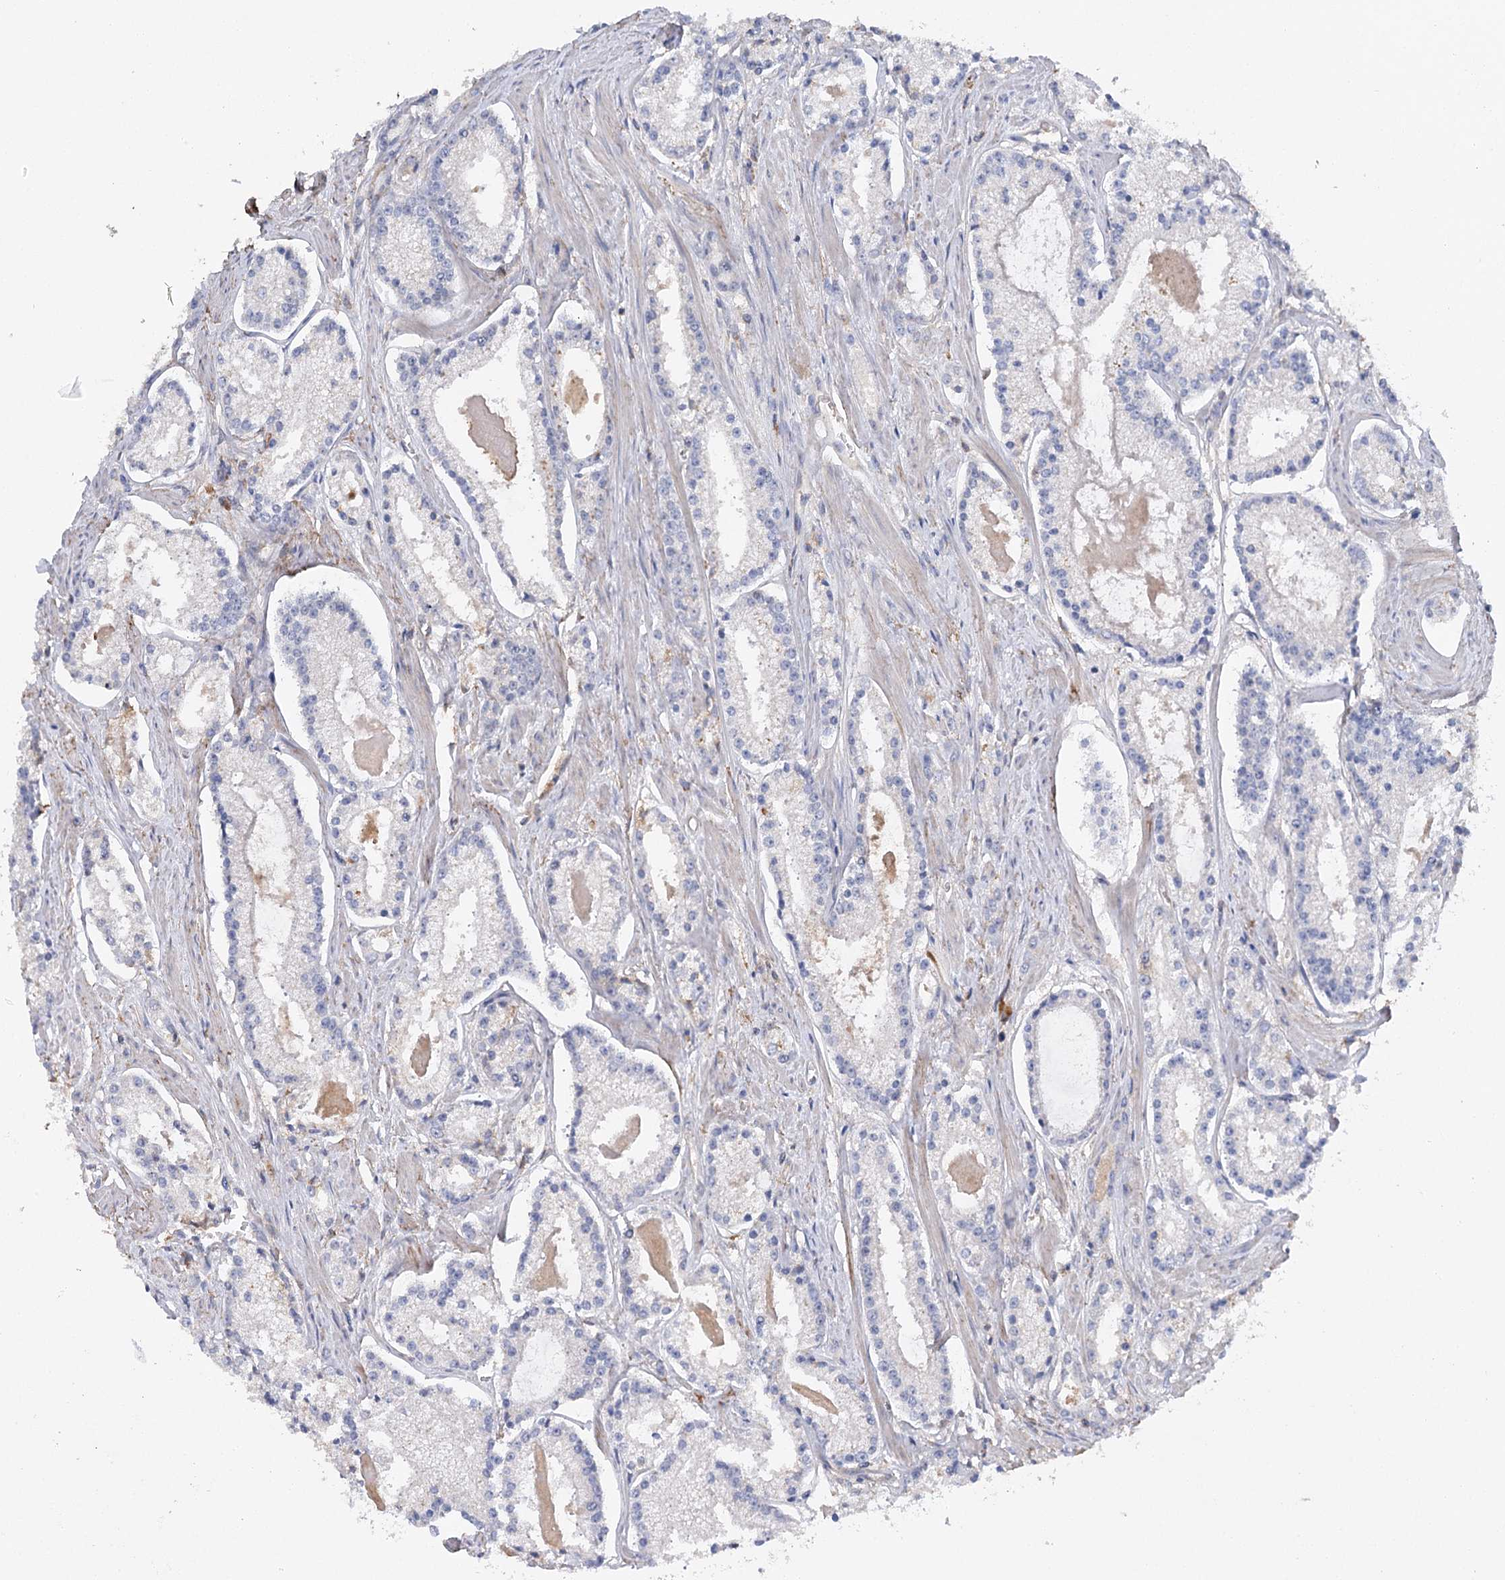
{"staining": {"intensity": "negative", "quantity": "none", "location": "none"}, "tissue": "prostate cancer", "cell_type": "Tumor cells", "image_type": "cancer", "snomed": [{"axis": "morphology", "description": "Adenocarcinoma, Low grade"}, {"axis": "topography", "description": "Prostate"}], "caption": "Tumor cells show no significant positivity in prostate cancer. Brightfield microscopy of immunohistochemistry stained with DAB (3,3'-diaminobenzidine) (brown) and hematoxylin (blue), captured at high magnification.", "gene": "EPYC", "patient": {"sex": "male", "age": 54}}